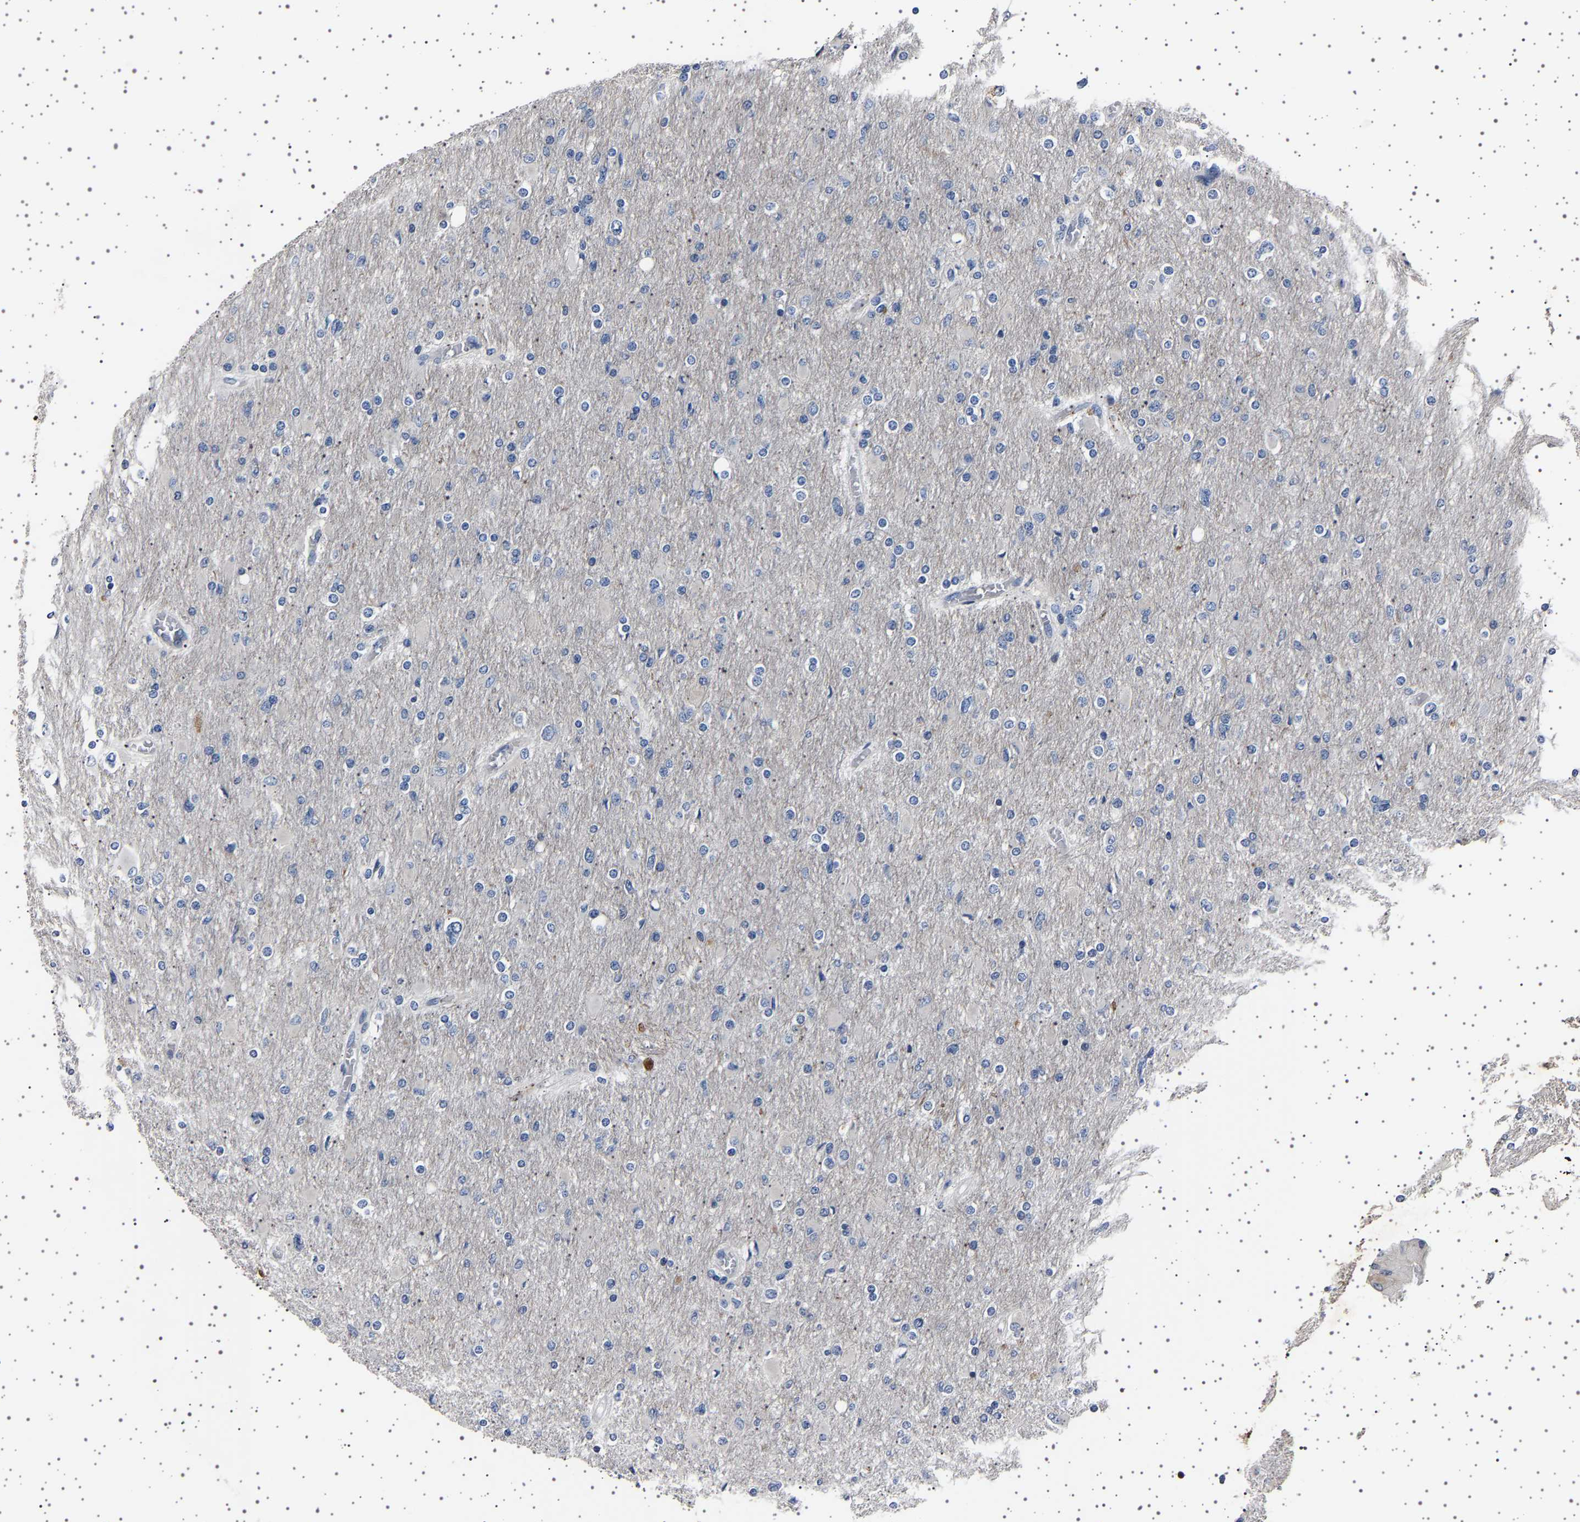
{"staining": {"intensity": "negative", "quantity": "none", "location": "none"}, "tissue": "glioma", "cell_type": "Tumor cells", "image_type": "cancer", "snomed": [{"axis": "morphology", "description": "Glioma, malignant, High grade"}, {"axis": "topography", "description": "Cerebral cortex"}], "caption": "Tumor cells show no significant protein staining in glioma.", "gene": "PAK5", "patient": {"sex": "female", "age": 36}}